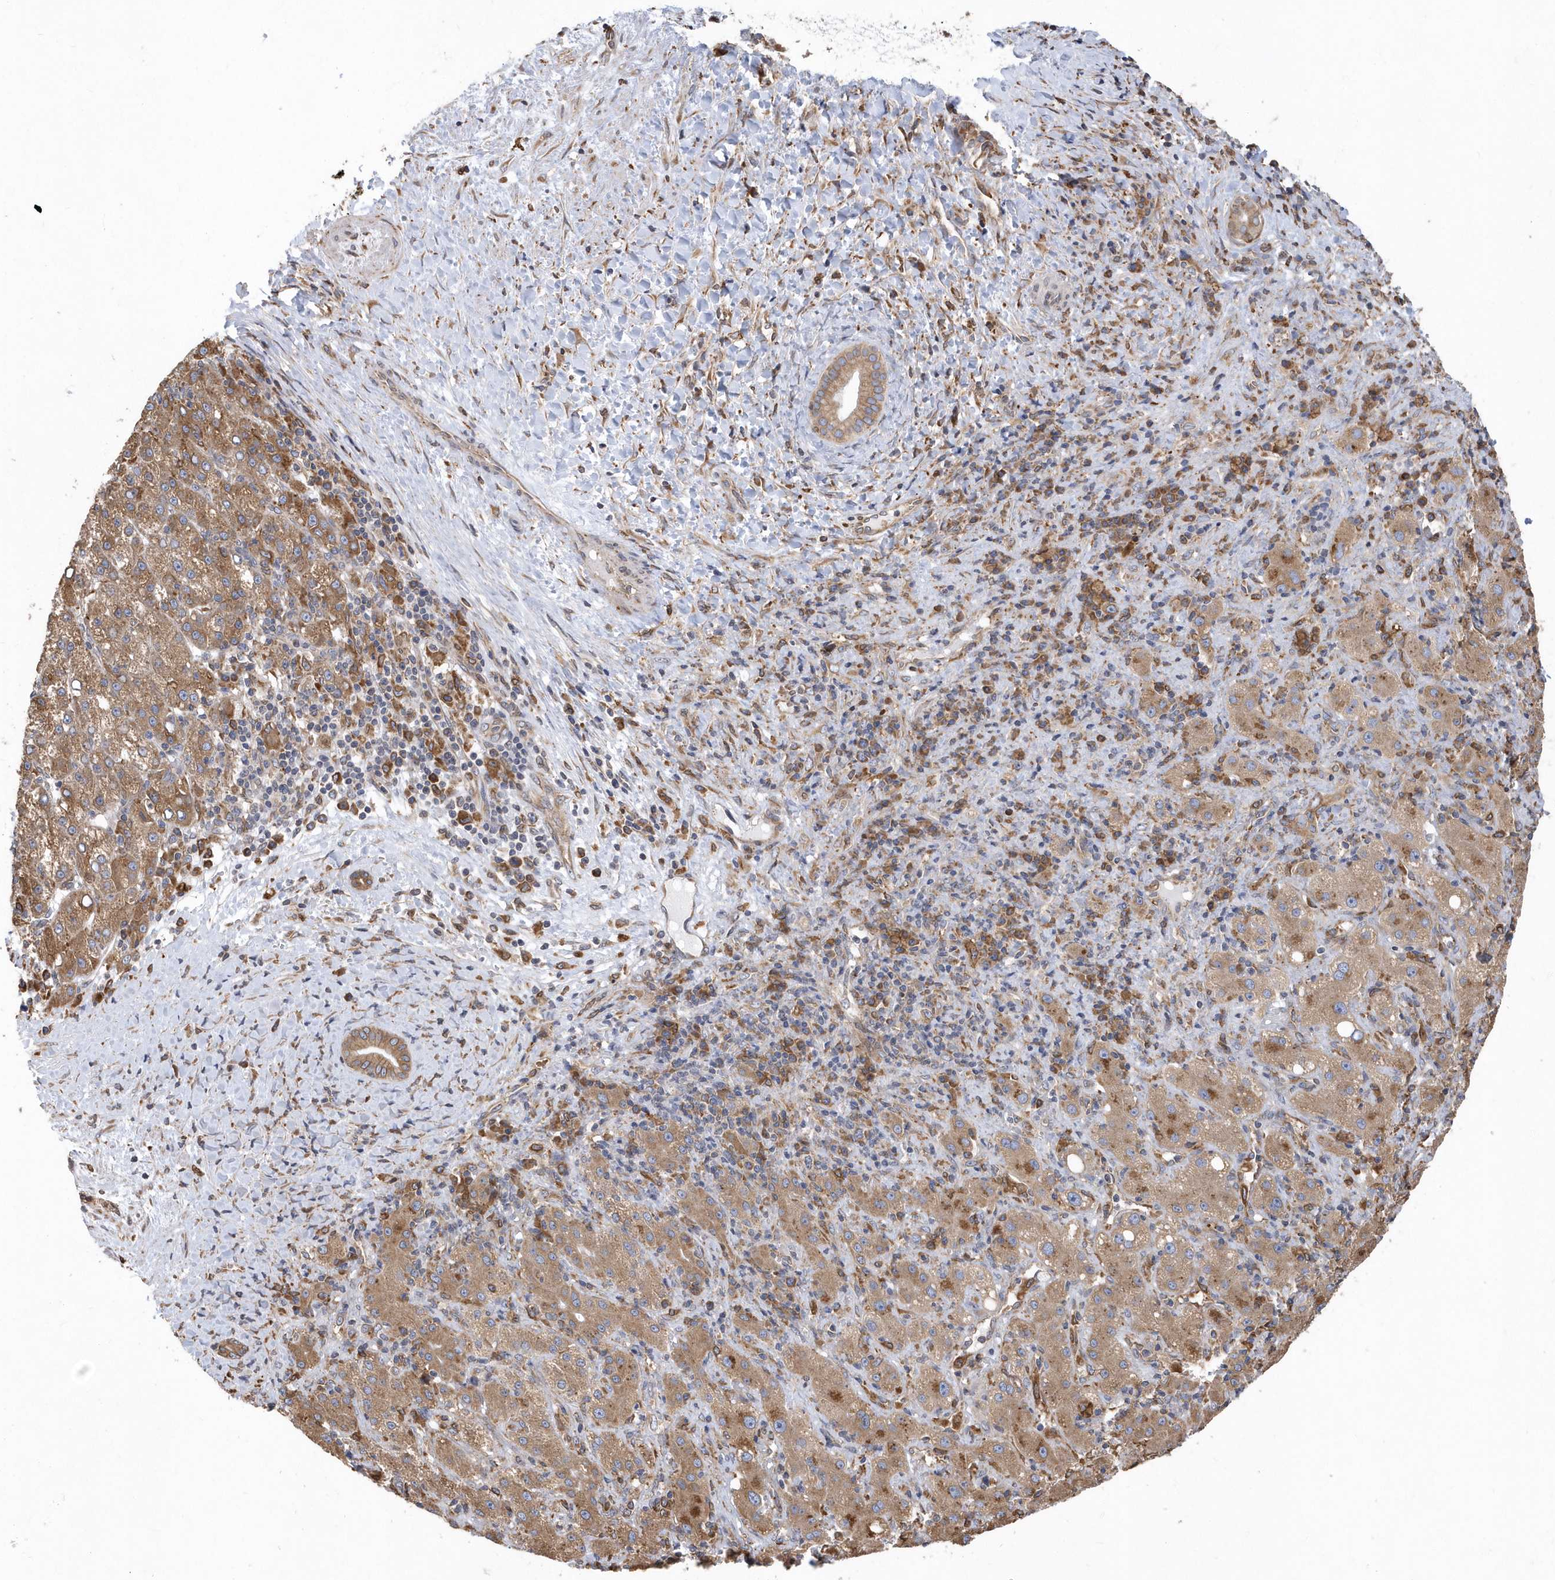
{"staining": {"intensity": "moderate", "quantity": ">75%", "location": "cytoplasmic/membranous"}, "tissue": "liver cancer", "cell_type": "Tumor cells", "image_type": "cancer", "snomed": [{"axis": "morphology", "description": "Carcinoma, Hepatocellular, NOS"}, {"axis": "topography", "description": "Liver"}], "caption": "Approximately >75% of tumor cells in human hepatocellular carcinoma (liver) reveal moderate cytoplasmic/membranous protein positivity as visualized by brown immunohistochemical staining.", "gene": "VAMP7", "patient": {"sex": "female", "age": 58}}